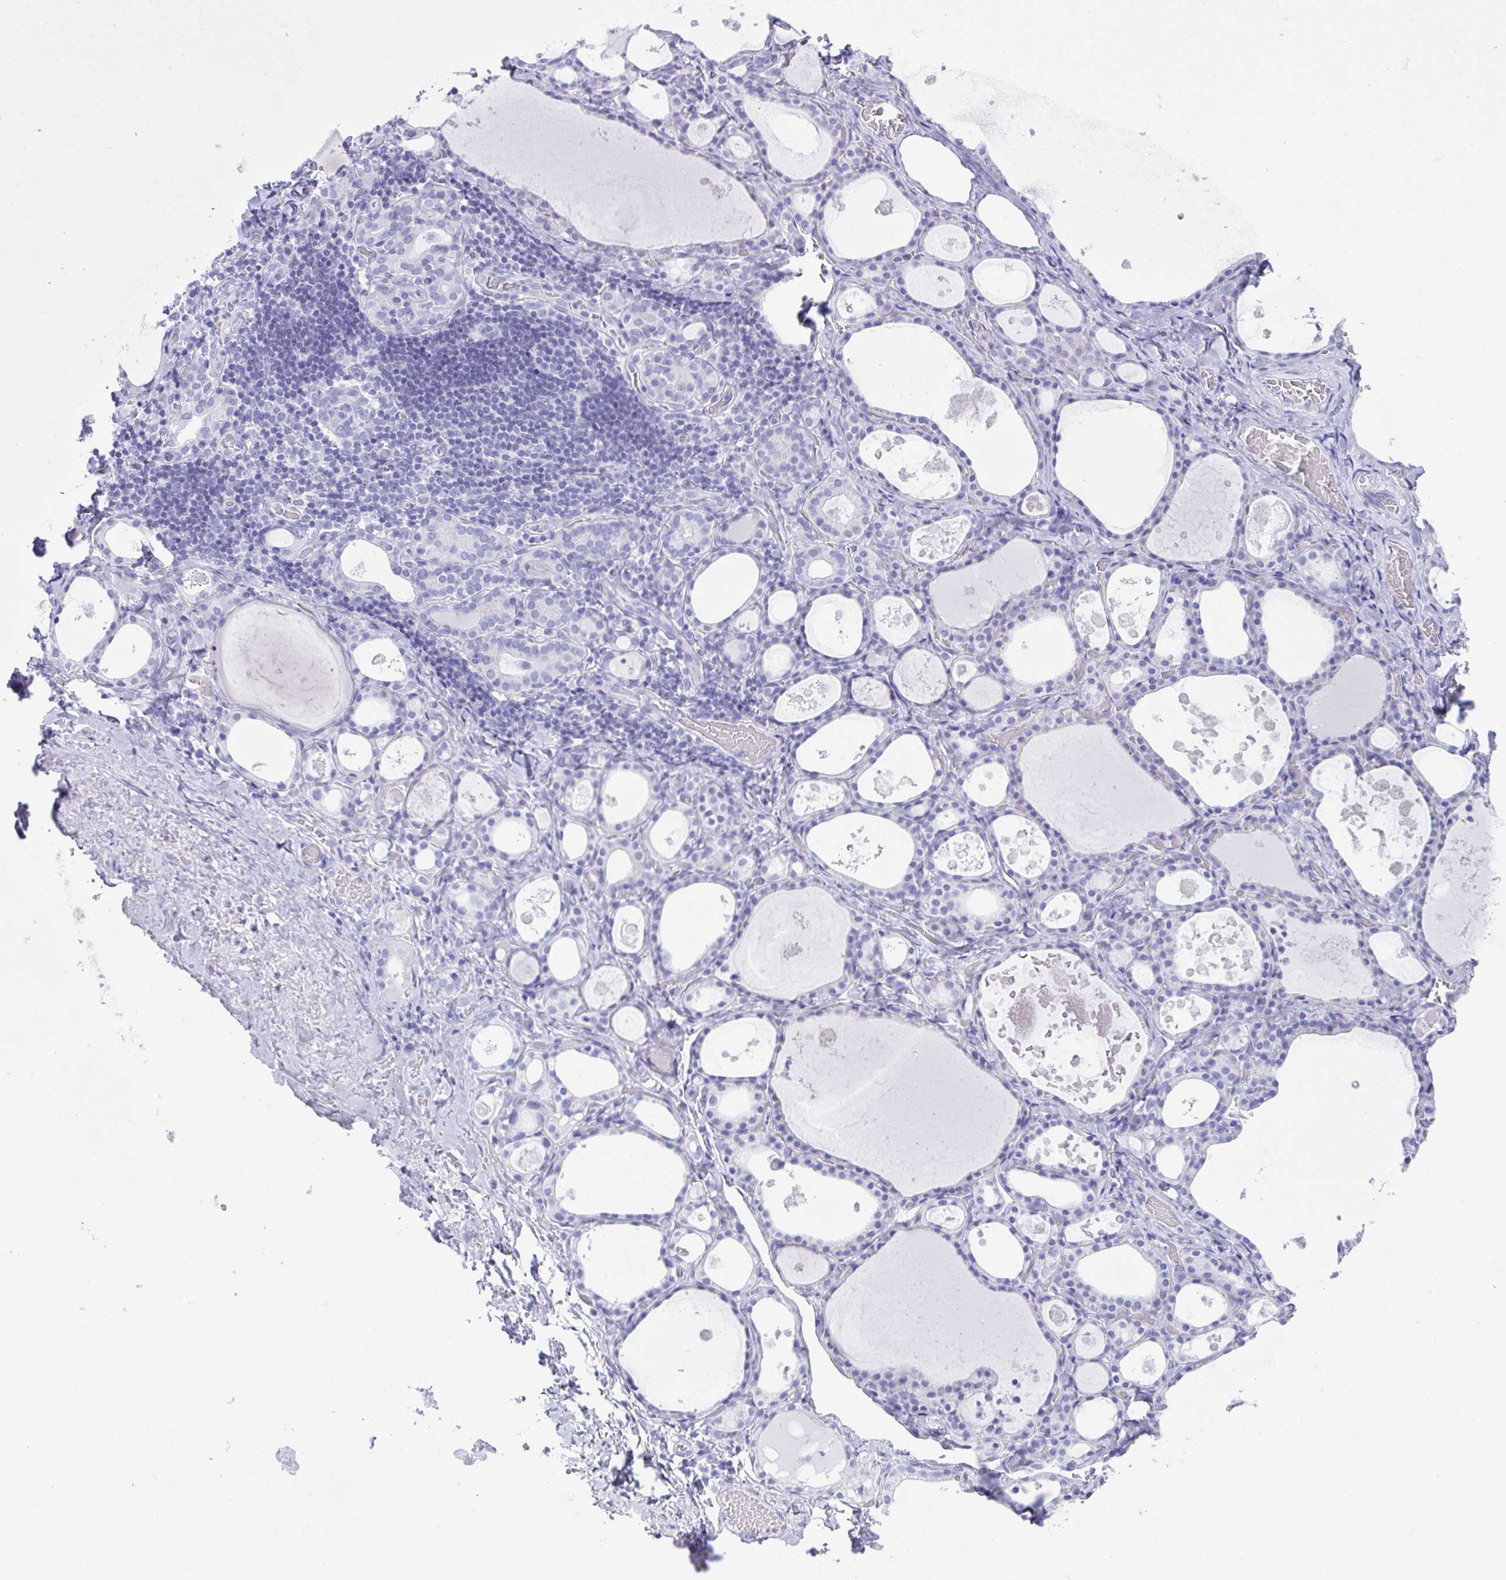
{"staining": {"intensity": "negative", "quantity": "none", "location": "none"}, "tissue": "thyroid gland", "cell_type": "Glandular cells", "image_type": "normal", "snomed": [{"axis": "morphology", "description": "Normal tissue, NOS"}, {"axis": "topography", "description": "Thyroid gland"}], "caption": "DAB immunohistochemical staining of unremarkable human thyroid gland demonstrates no significant staining in glandular cells. The staining was performed using DAB to visualize the protein expression in brown, while the nuclei were stained in blue with hematoxylin (Magnification: 20x).", "gene": "PSCA", "patient": {"sex": "male", "age": 56}}